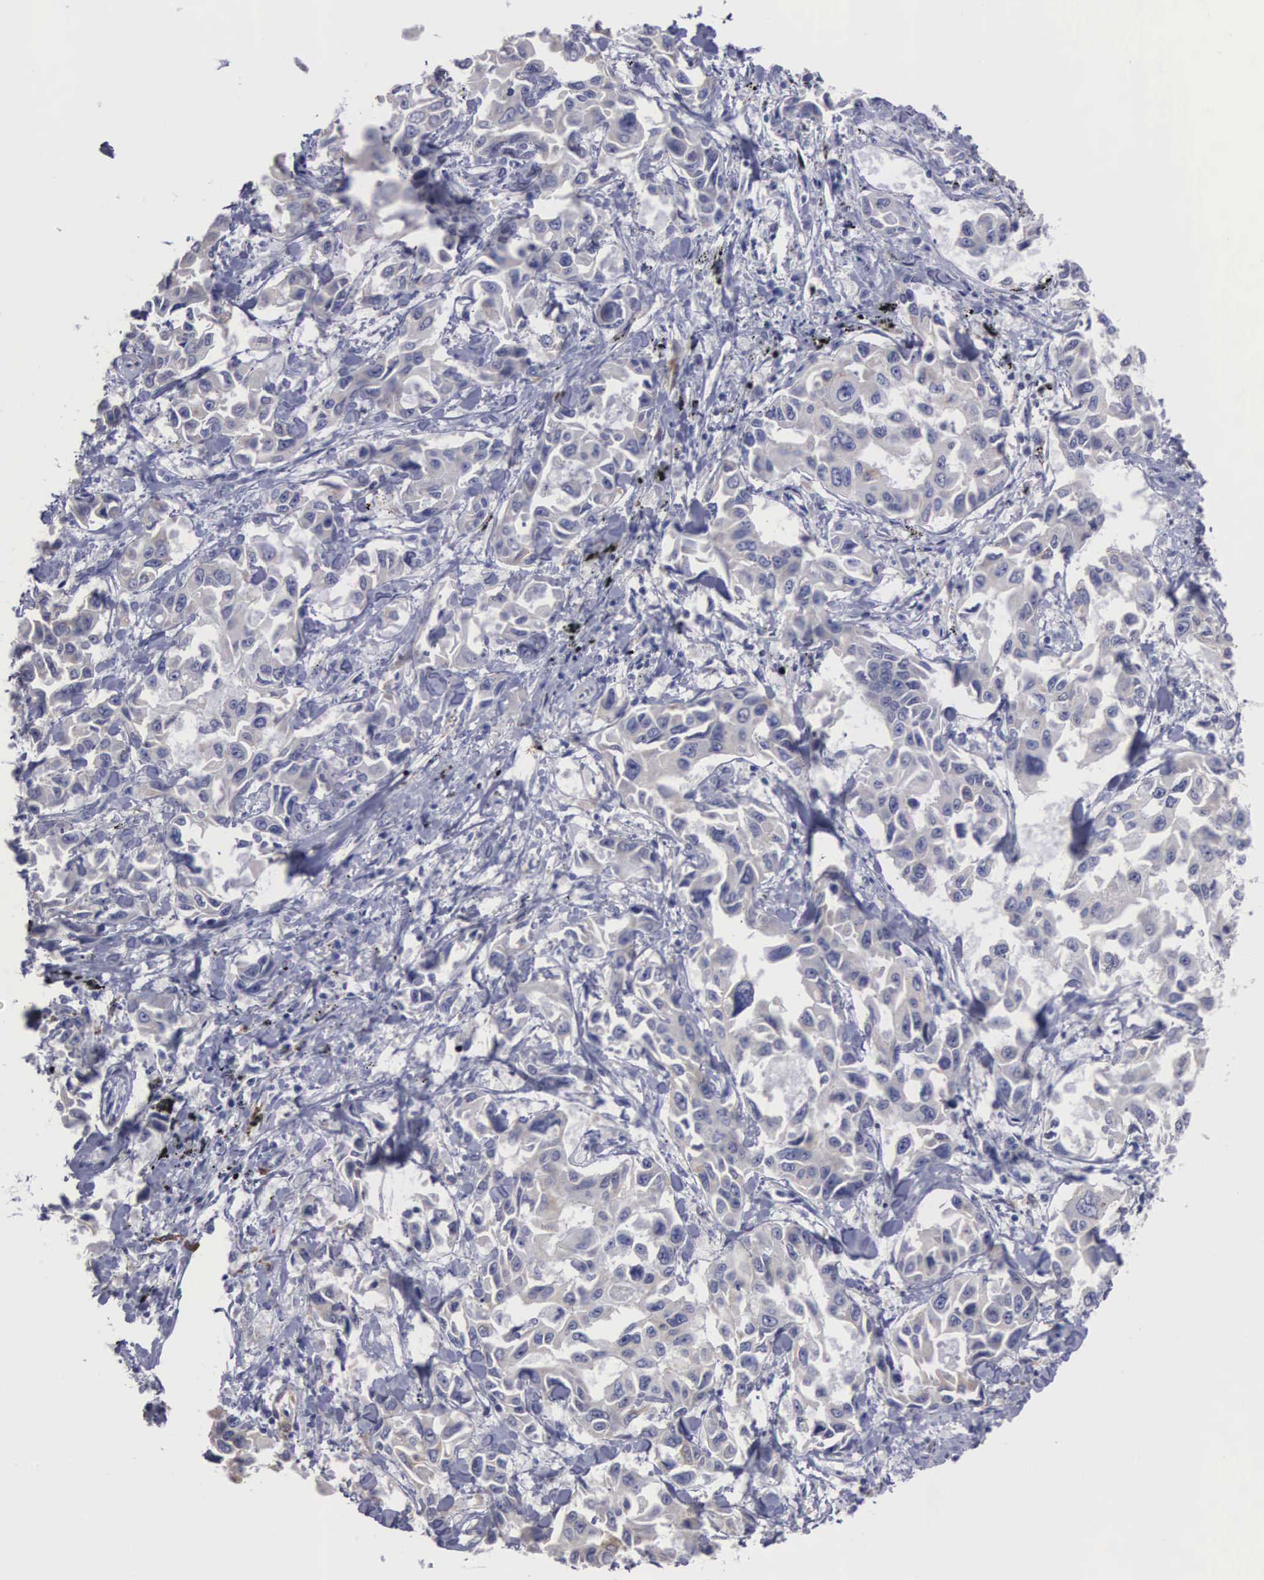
{"staining": {"intensity": "negative", "quantity": "none", "location": "none"}, "tissue": "lung cancer", "cell_type": "Tumor cells", "image_type": "cancer", "snomed": [{"axis": "morphology", "description": "Adenocarcinoma, NOS"}, {"axis": "topography", "description": "Lung"}], "caption": "Tumor cells are negative for brown protein staining in adenocarcinoma (lung).", "gene": "LIN52", "patient": {"sex": "male", "age": 64}}